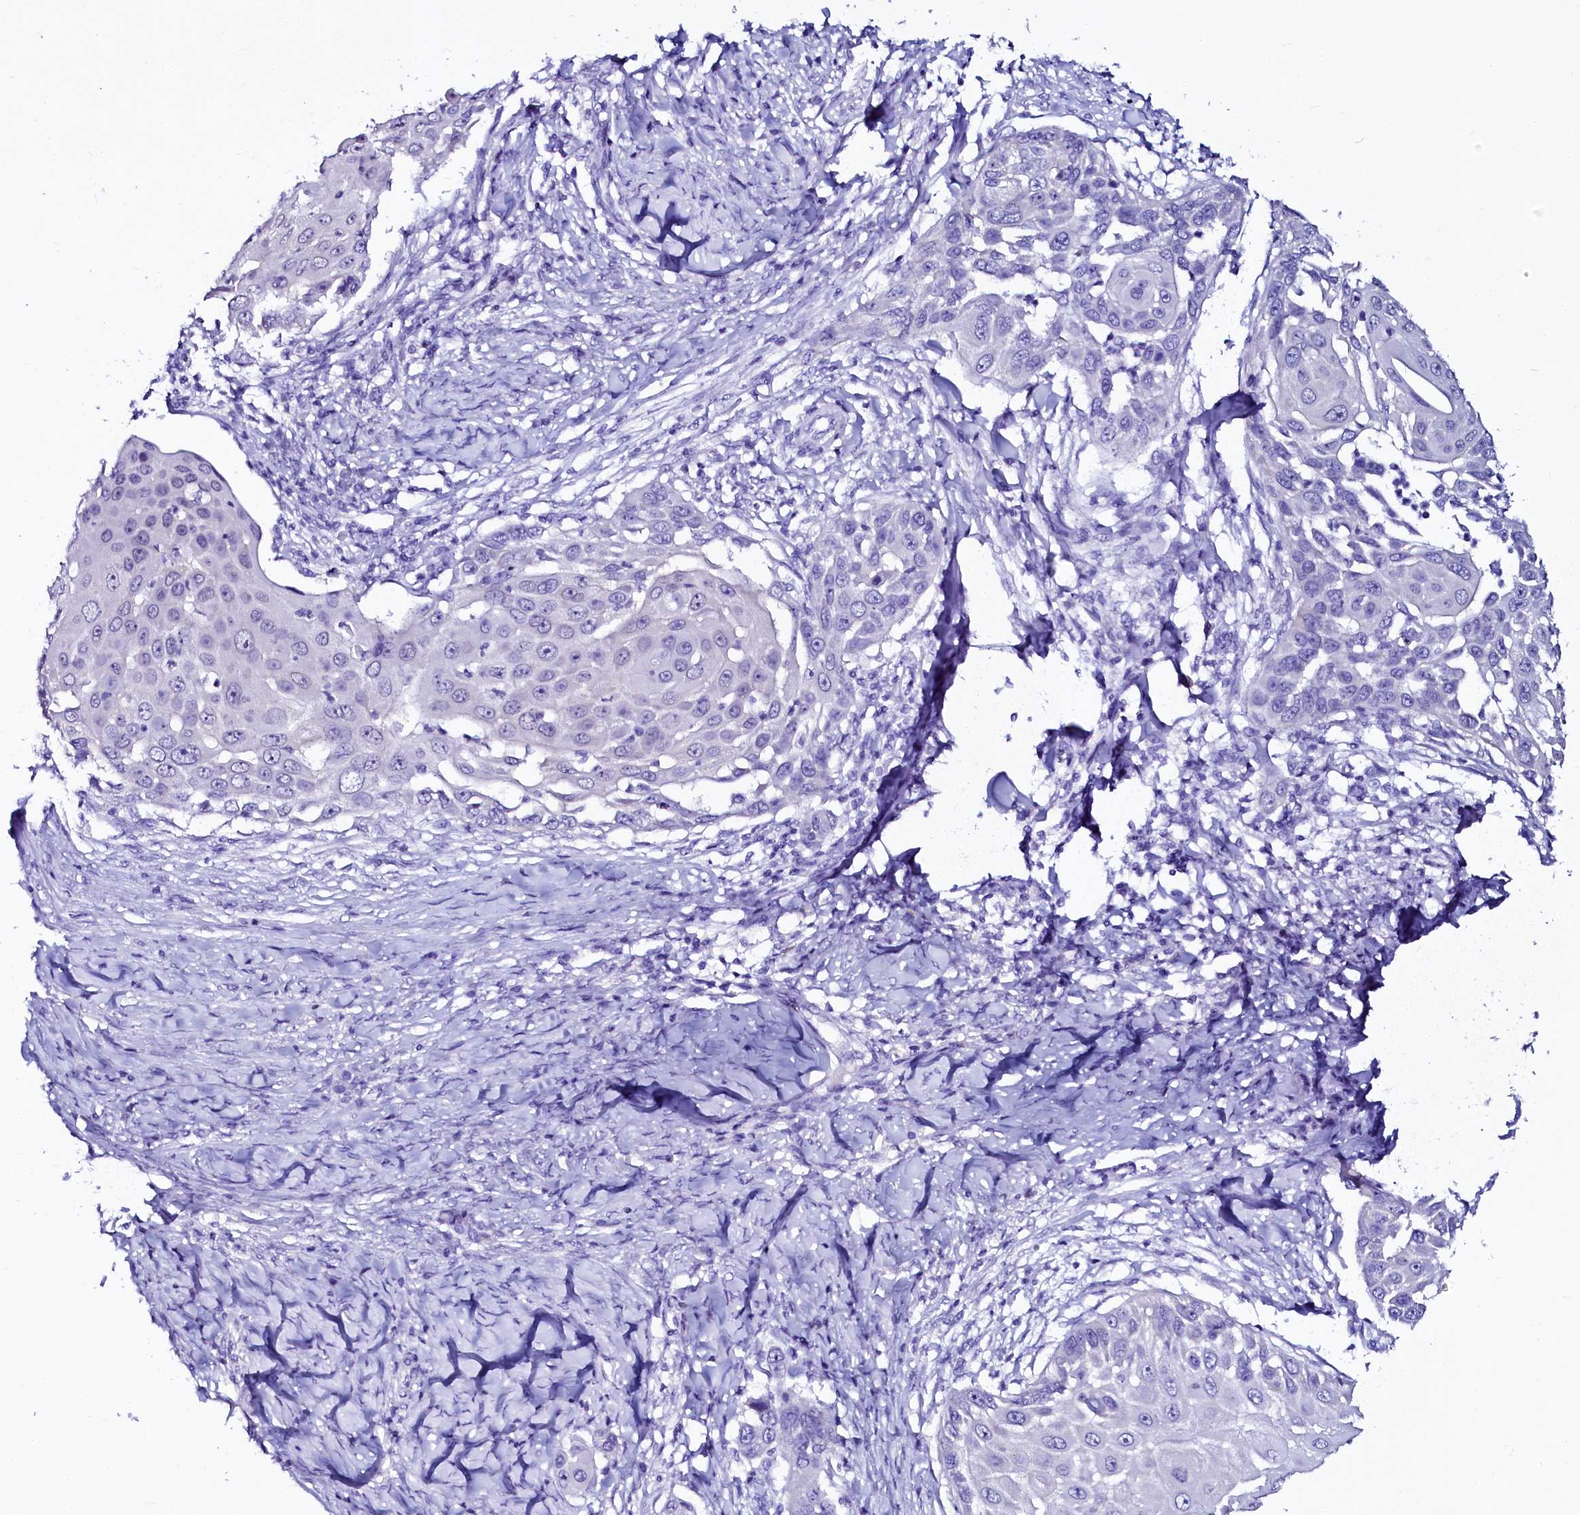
{"staining": {"intensity": "negative", "quantity": "none", "location": "none"}, "tissue": "skin cancer", "cell_type": "Tumor cells", "image_type": "cancer", "snomed": [{"axis": "morphology", "description": "Squamous cell carcinoma, NOS"}, {"axis": "topography", "description": "Skin"}], "caption": "Tumor cells show no significant protein staining in skin cancer (squamous cell carcinoma).", "gene": "SORD", "patient": {"sex": "female", "age": 44}}